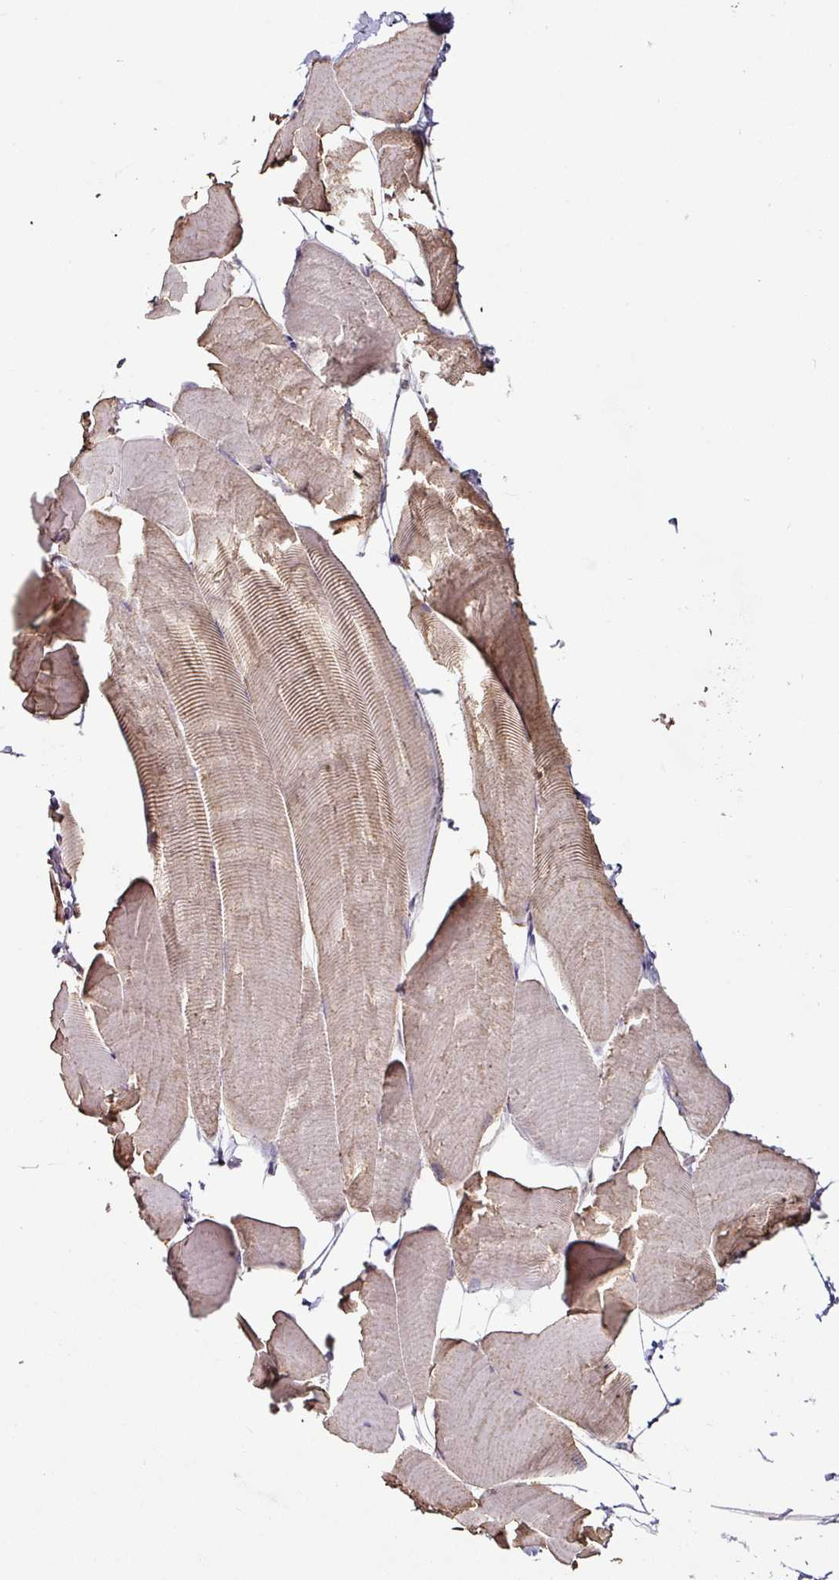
{"staining": {"intensity": "moderate", "quantity": "<25%", "location": "cytoplasmic/membranous"}, "tissue": "skeletal muscle", "cell_type": "Myocytes", "image_type": "normal", "snomed": [{"axis": "morphology", "description": "Normal tissue, NOS"}, {"axis": "topography", "description": "Skeletal muscle"}], "caption": "This image demonstrates immunohistochemistry (IHC) staining of normal human skeletal muscle, with low moderate cytoplasmic/membranous positivity in approximately <25% of myocytes.", "gene": "RPL38", "patient": {"sex": "male", "age": 25}}